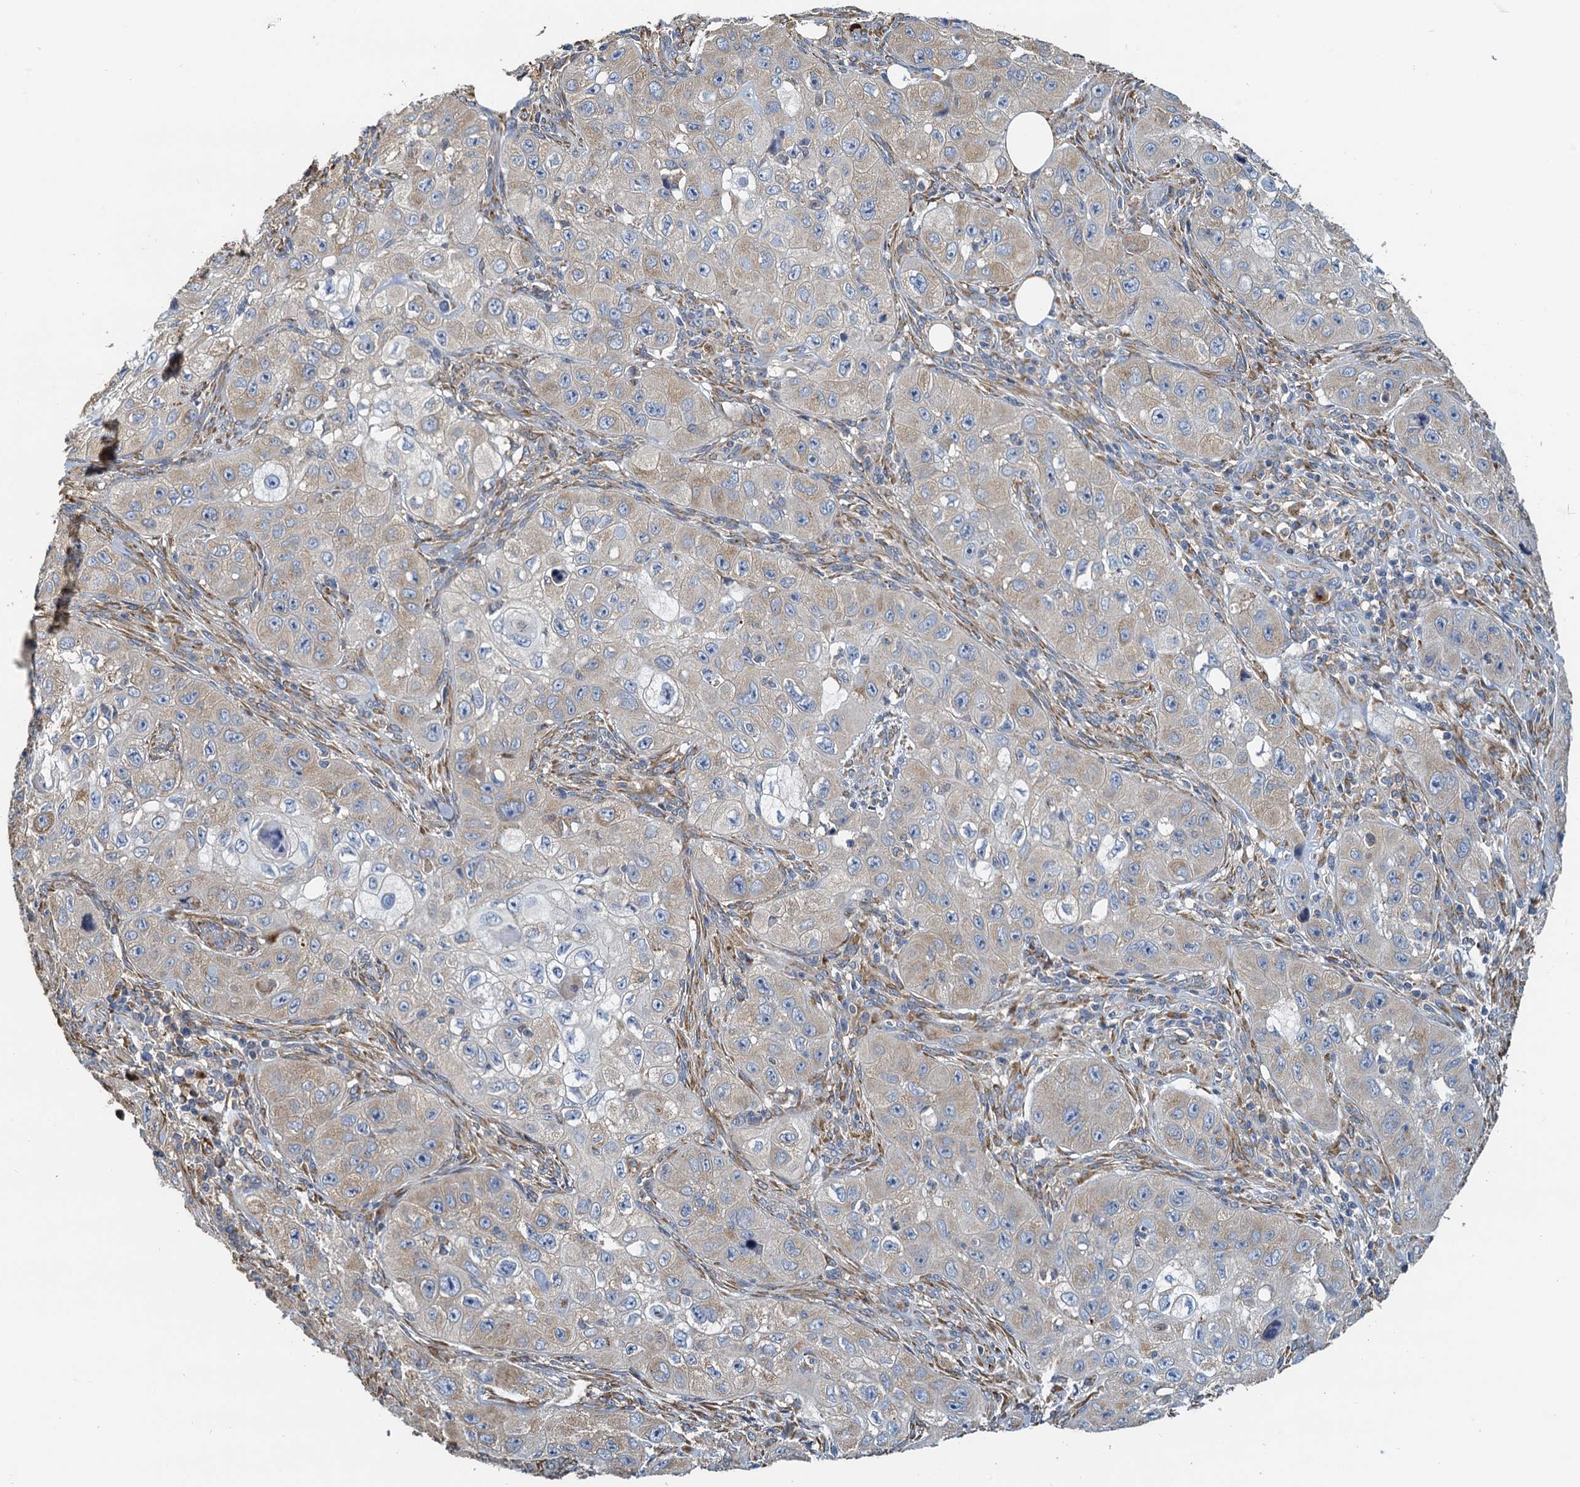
{"staining": {"intensity": "weak", "quantity": "<25%", "location": "cytoplasmic/membranous"}, "tissue": "skin cancer", "cell_type": "Tumor cells", "image_type": "cancer", "snomed": [{"axis": "morphology", "description": "Squamous cell carcinoma, NOS"}, {"axis": "topography", "description": "Skin"}, {"axis": "topography", "description": "Subcutis"}], "caption": "There is no significant expression in tumor cells of skin cancer. The staining is performed using DAB brown chromogen with nuclei counter-stained in using hematoxylin.", "gene": "NKAPD1", "patient": {"sex": "male", "age": 73}}